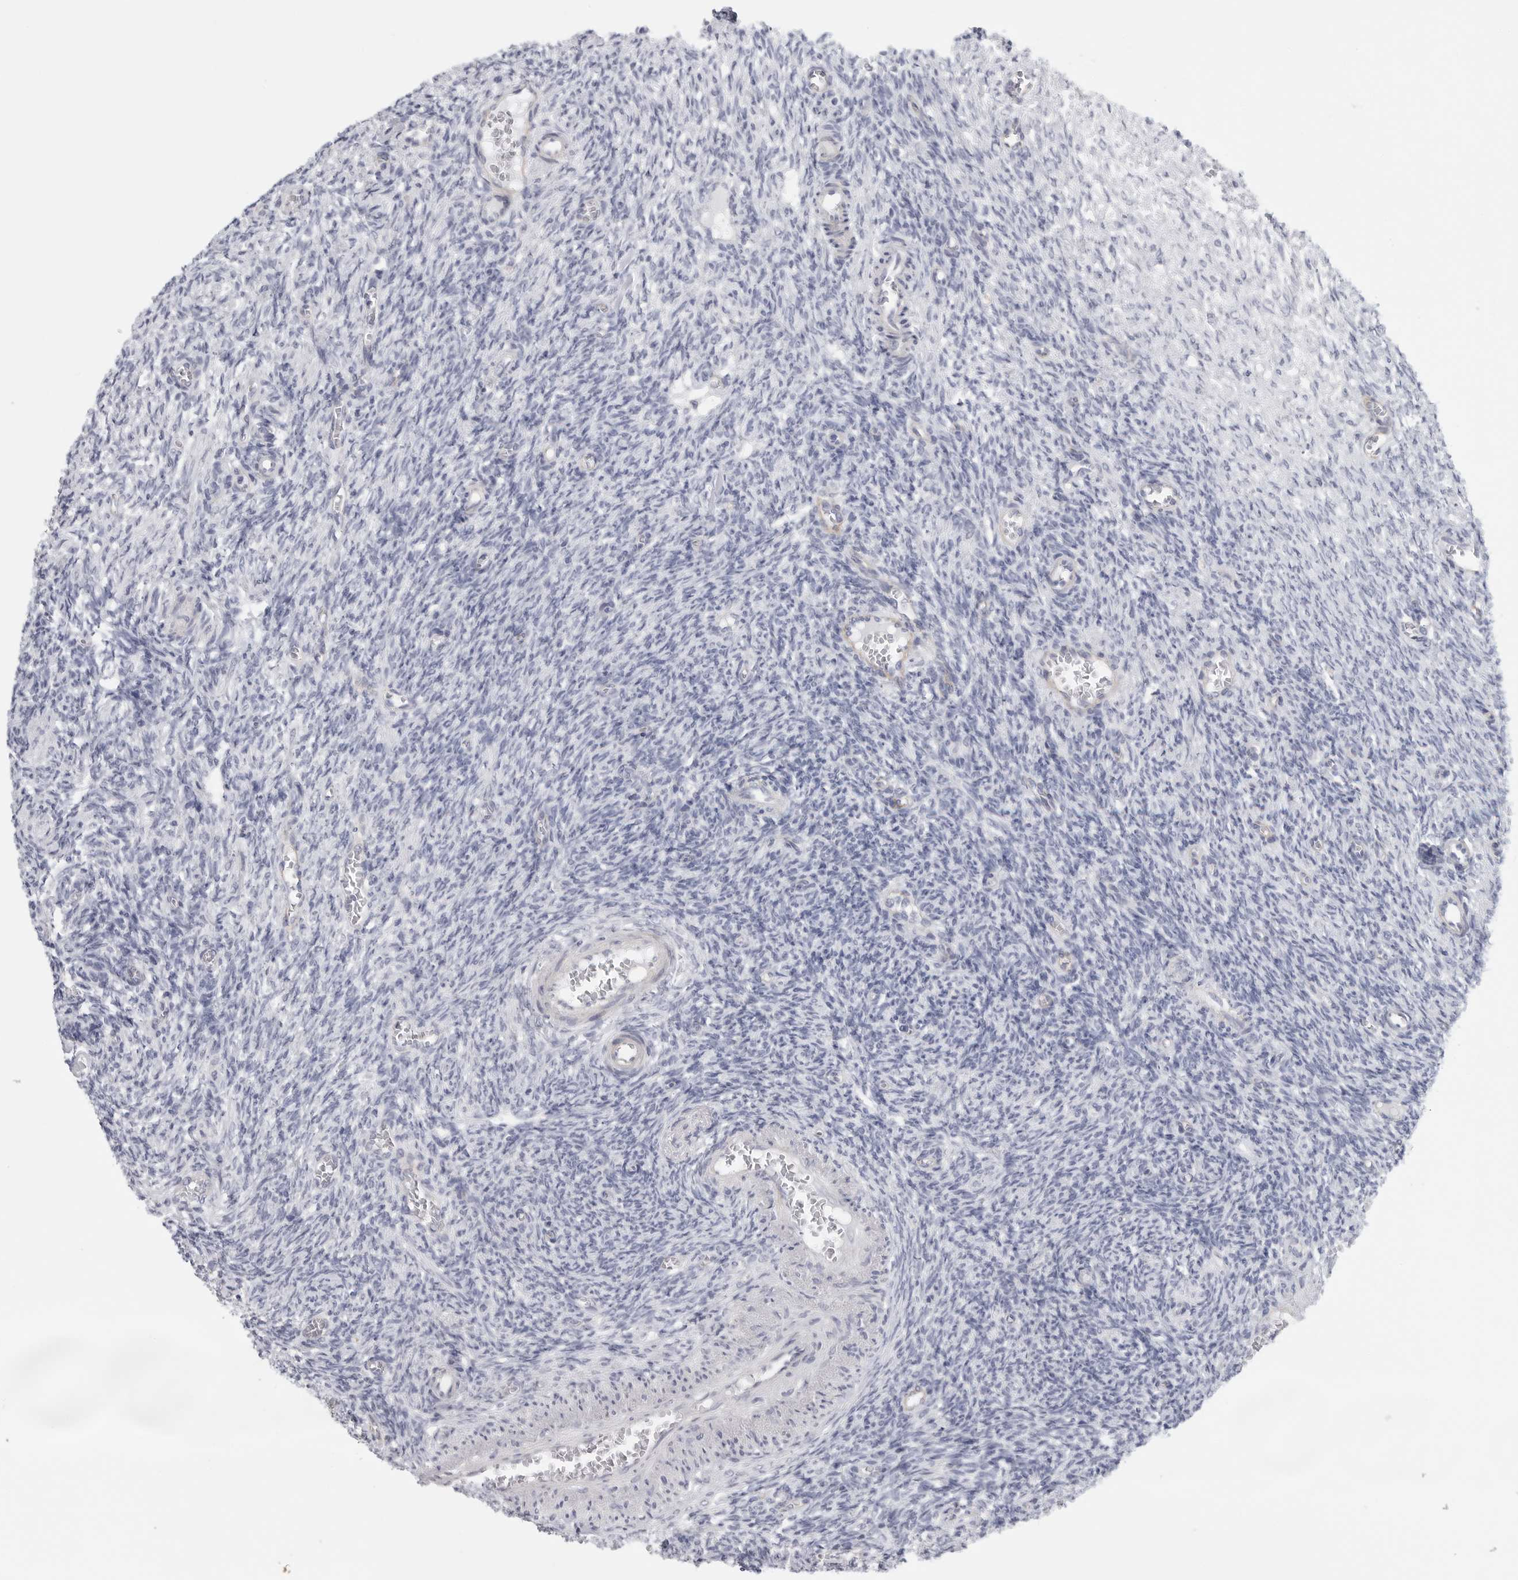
{"staining": {"intensity": "negative", "quantity": "none", "location": "none"}, "tissue": "ovary", "cell_type": "Ovarian stroma cells", "image_type": "normal", "snomed": [{"axis": "morphology", "description": "Normal tissue, NOS"}, {"axis": "topography", "description": "Ovary"}], "caption": "This is an IHC photomicrograph of normal ovary. There is no expression in ovarian stroma cells.", "gene": "TNR", "patient": {"sex": "female", "age": 27}}